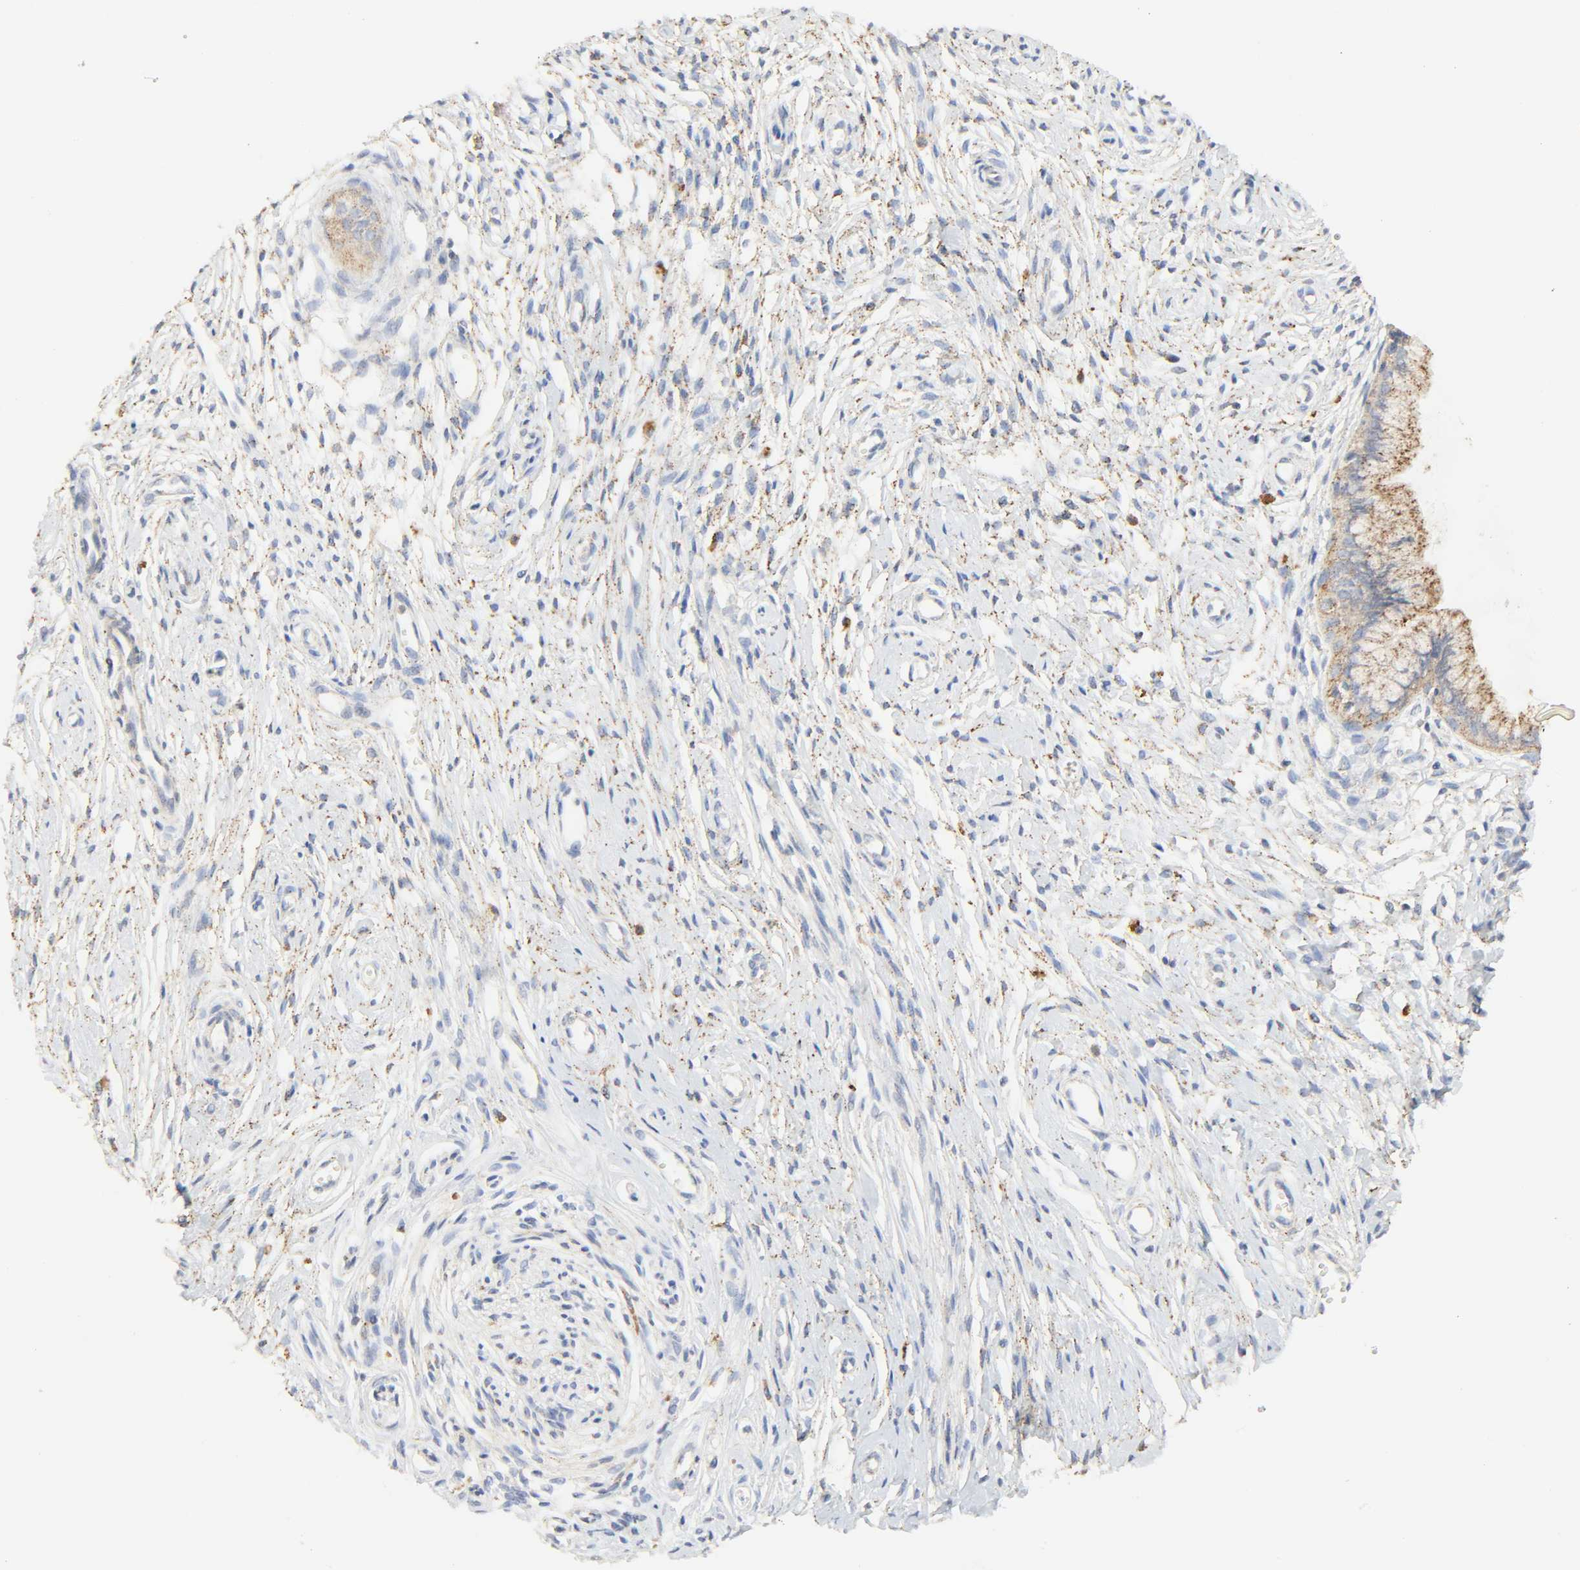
{"staining": {"intensity": "moderate", "quantity": ">75%", "location": "cytoplasmic/membranous"}, "tissue": "cervix", "cell_type": "Glandular cells", "image_type": "normal", "snomed": [{"axis": "morphology", "description": "Normal tissue, NOS"}, {"axis": "topography", "description": "Cervix"}], "caption": "Immunohistochemistry (IHC) photomicrograph of normal cervix: human cervix stained using immunohistochemistry (IHC) displays medium levels of moderate protein expression localized specifically in the cytoplasmic/membranous of glandular cells, appearing as a cytoplasmic/membranous brown color.", "gene": "CAMK2A", "patient": {"sex": "female", "age": 39}}